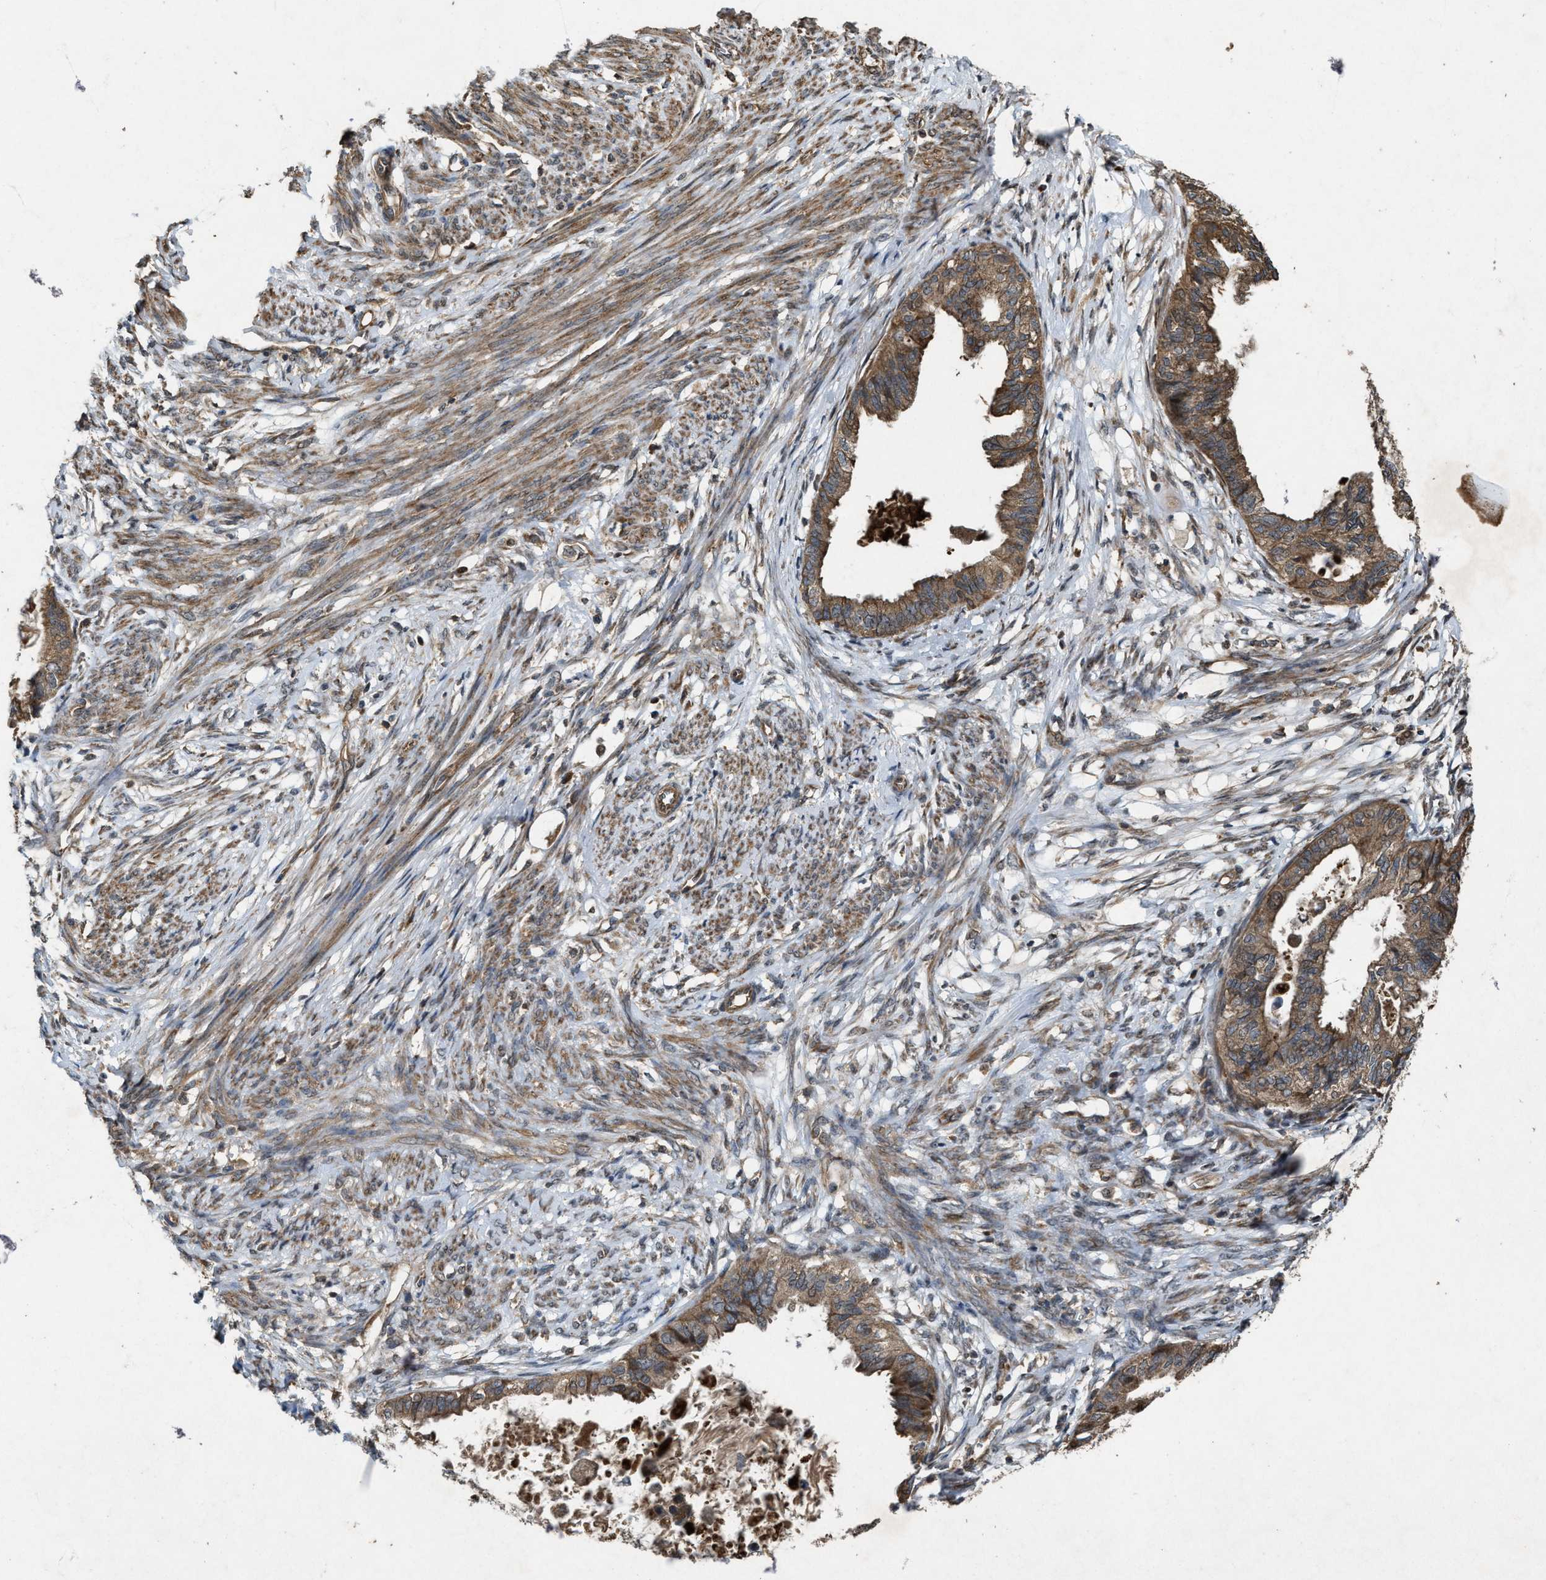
{"staining": {"intensity": "moderate", "quantity": ">75%", "location": "cytoplasmic/membranous"}, "tissue": "cervical cancer", "cell_type": "Tumor cells", "image_type": "cancer", "snomed": [{"axis": "morphology", "description": "Normal tissue, NOS"}, {"axis": "morphology", "description": "Adenocarcinoma, NOS"}, {"axis": "topography", "description": "Cervix"}, {"axis": "topography", "description": "Endometrium"}], "caption": "The micrograph demonstrates a brown stain indicating the presence of a protein in the cytoplasmic/membranous of tumor cells in adenocarcinoma (cervical).", "gene": "PDP2", "patient": {"sex": "female", "age": 86}}